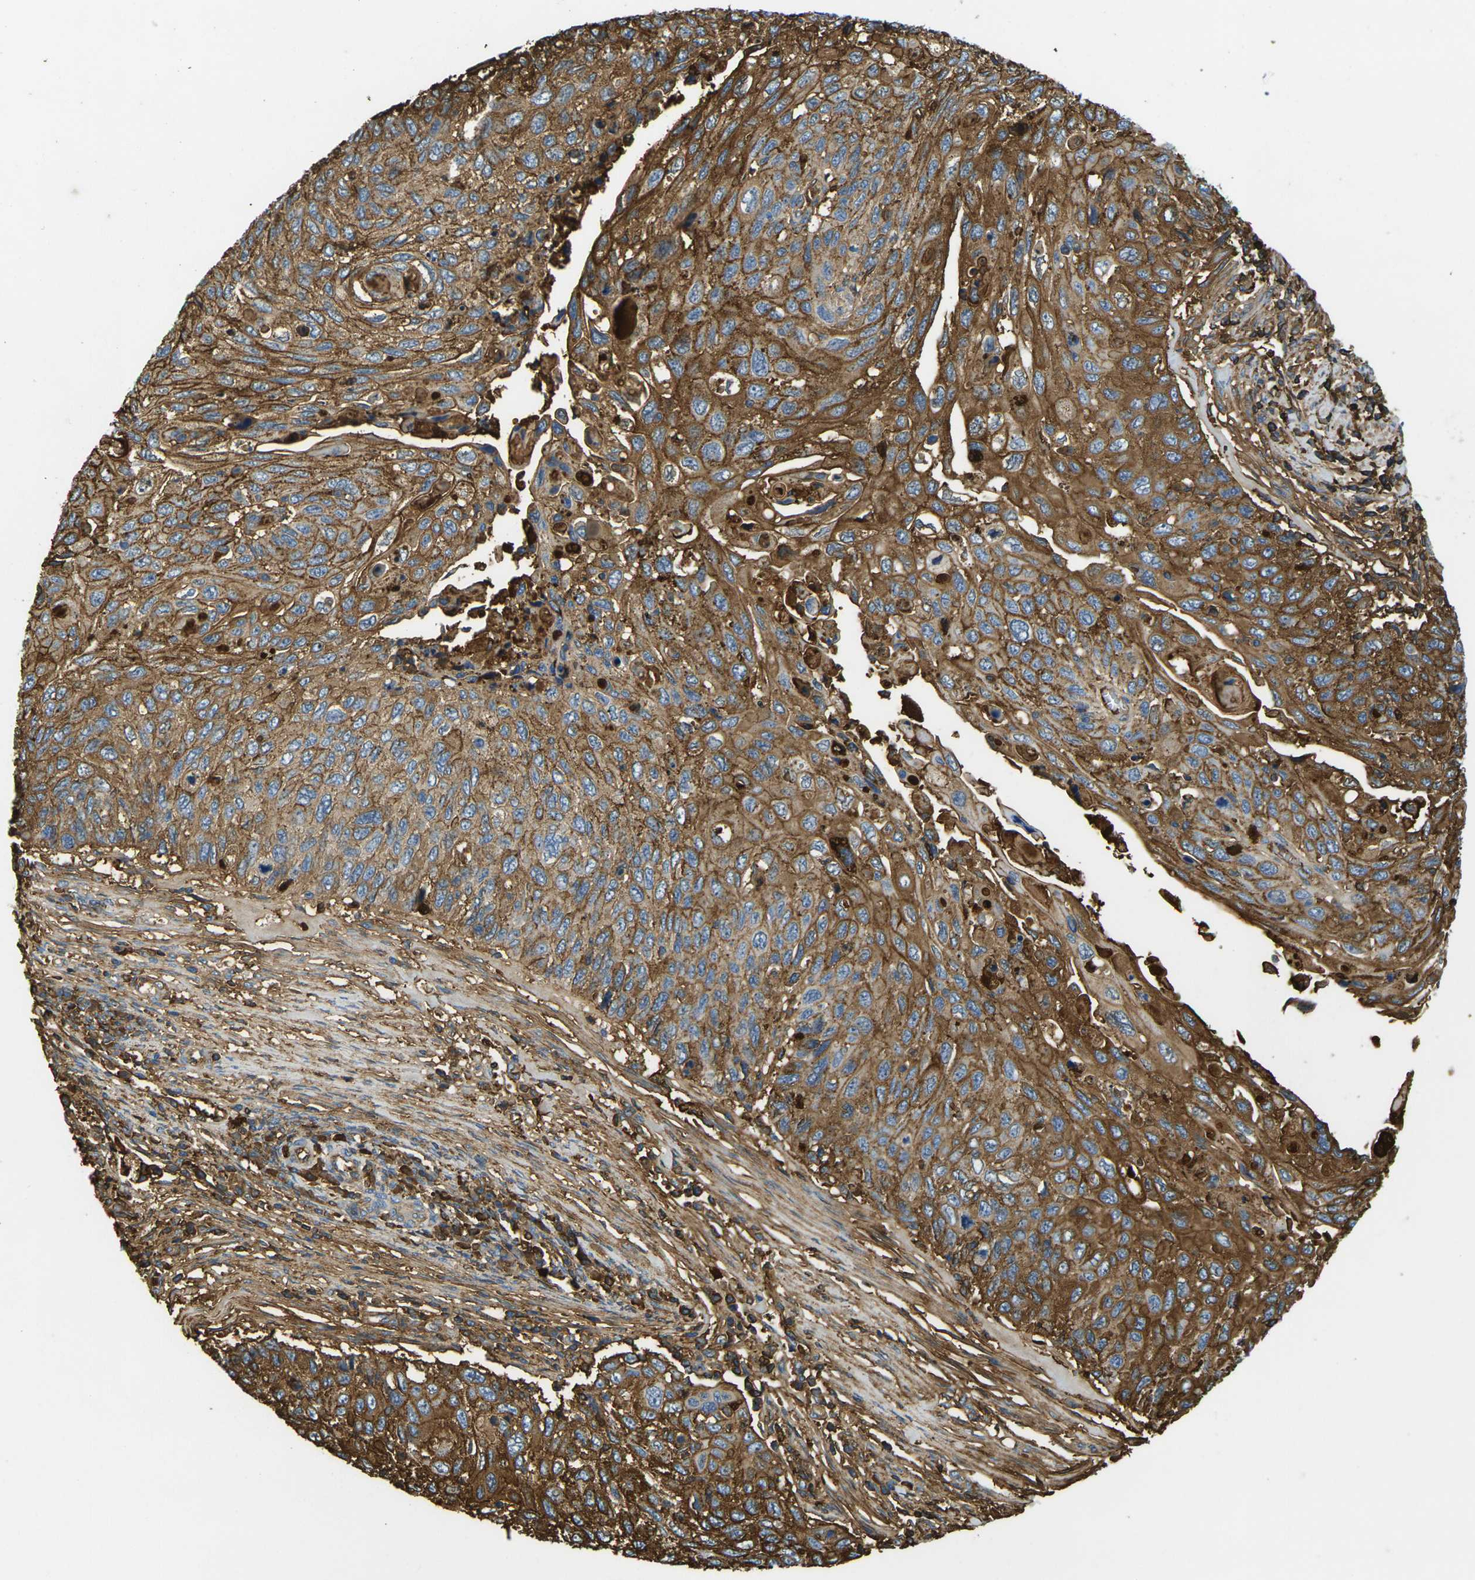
{"staining": {"intensity": "strong", "quantity": ">75%", "location": "cytoplasmic/membranous"}, "tissue": "cervical cancer", "cell_type": "Tumor cells", "image_type": "cancer", "snomed": [{"axis": "morphology", "description": "Squamous cell carcinoma, NOS"}, {"axis": "topography", "description": "Cervix"}], "caption": "Immunohistochemistry (IHC) micrograph of squamous cell carcinoma (cervical) stained for a protein (brown), which shows high levels of strong cytoplasmic/membranous staining in about >75% of tumor cells.", "gene": "PLCD1", "patient": {"sex": "female", "age": 70}}